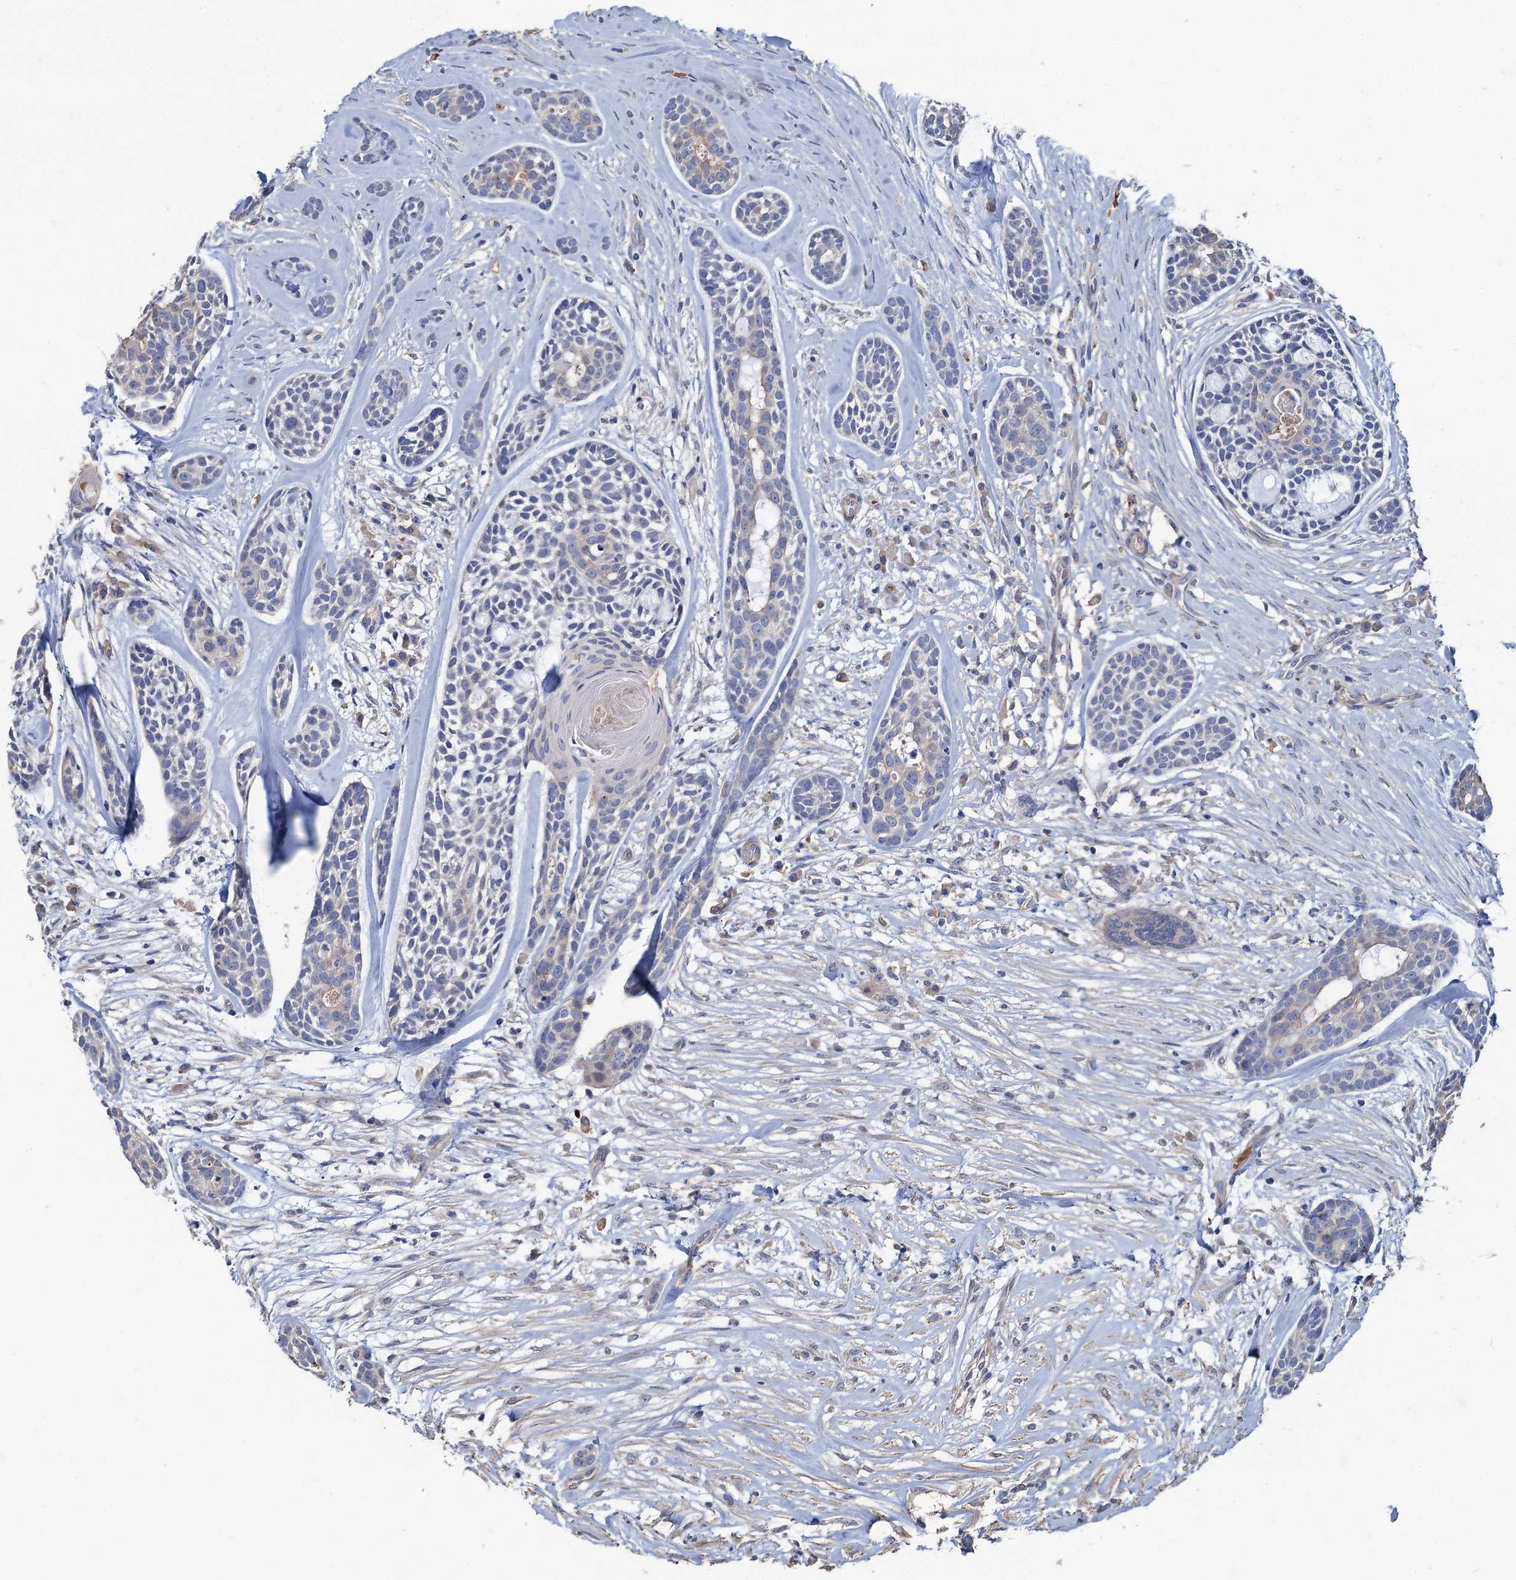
{"staining": {"intensity": "weak", "quantity": "25%-75%", "location": "cytoplasmic/membranous"}, "tissue": "head and neck cancer", "cell_type": "Tumor cells", "image_type": "cancer", "snomed": [{"axis": "morphology", "description": "Adenocarcinoma, NOS"}, {"axis": "topography", "description": "Subcutis"}, {"axis": "topography", "description": "Head-Neck"}], "caption": "Human head and neck cancer (adenocarcinoma) stained for a protein (brown) reveals weak cytoplasmic/membranous positive staining in approximately 25%-75% of tumor cells.", "gene": "SMCO3", "patient": {"sex": "female", "age": 73}}